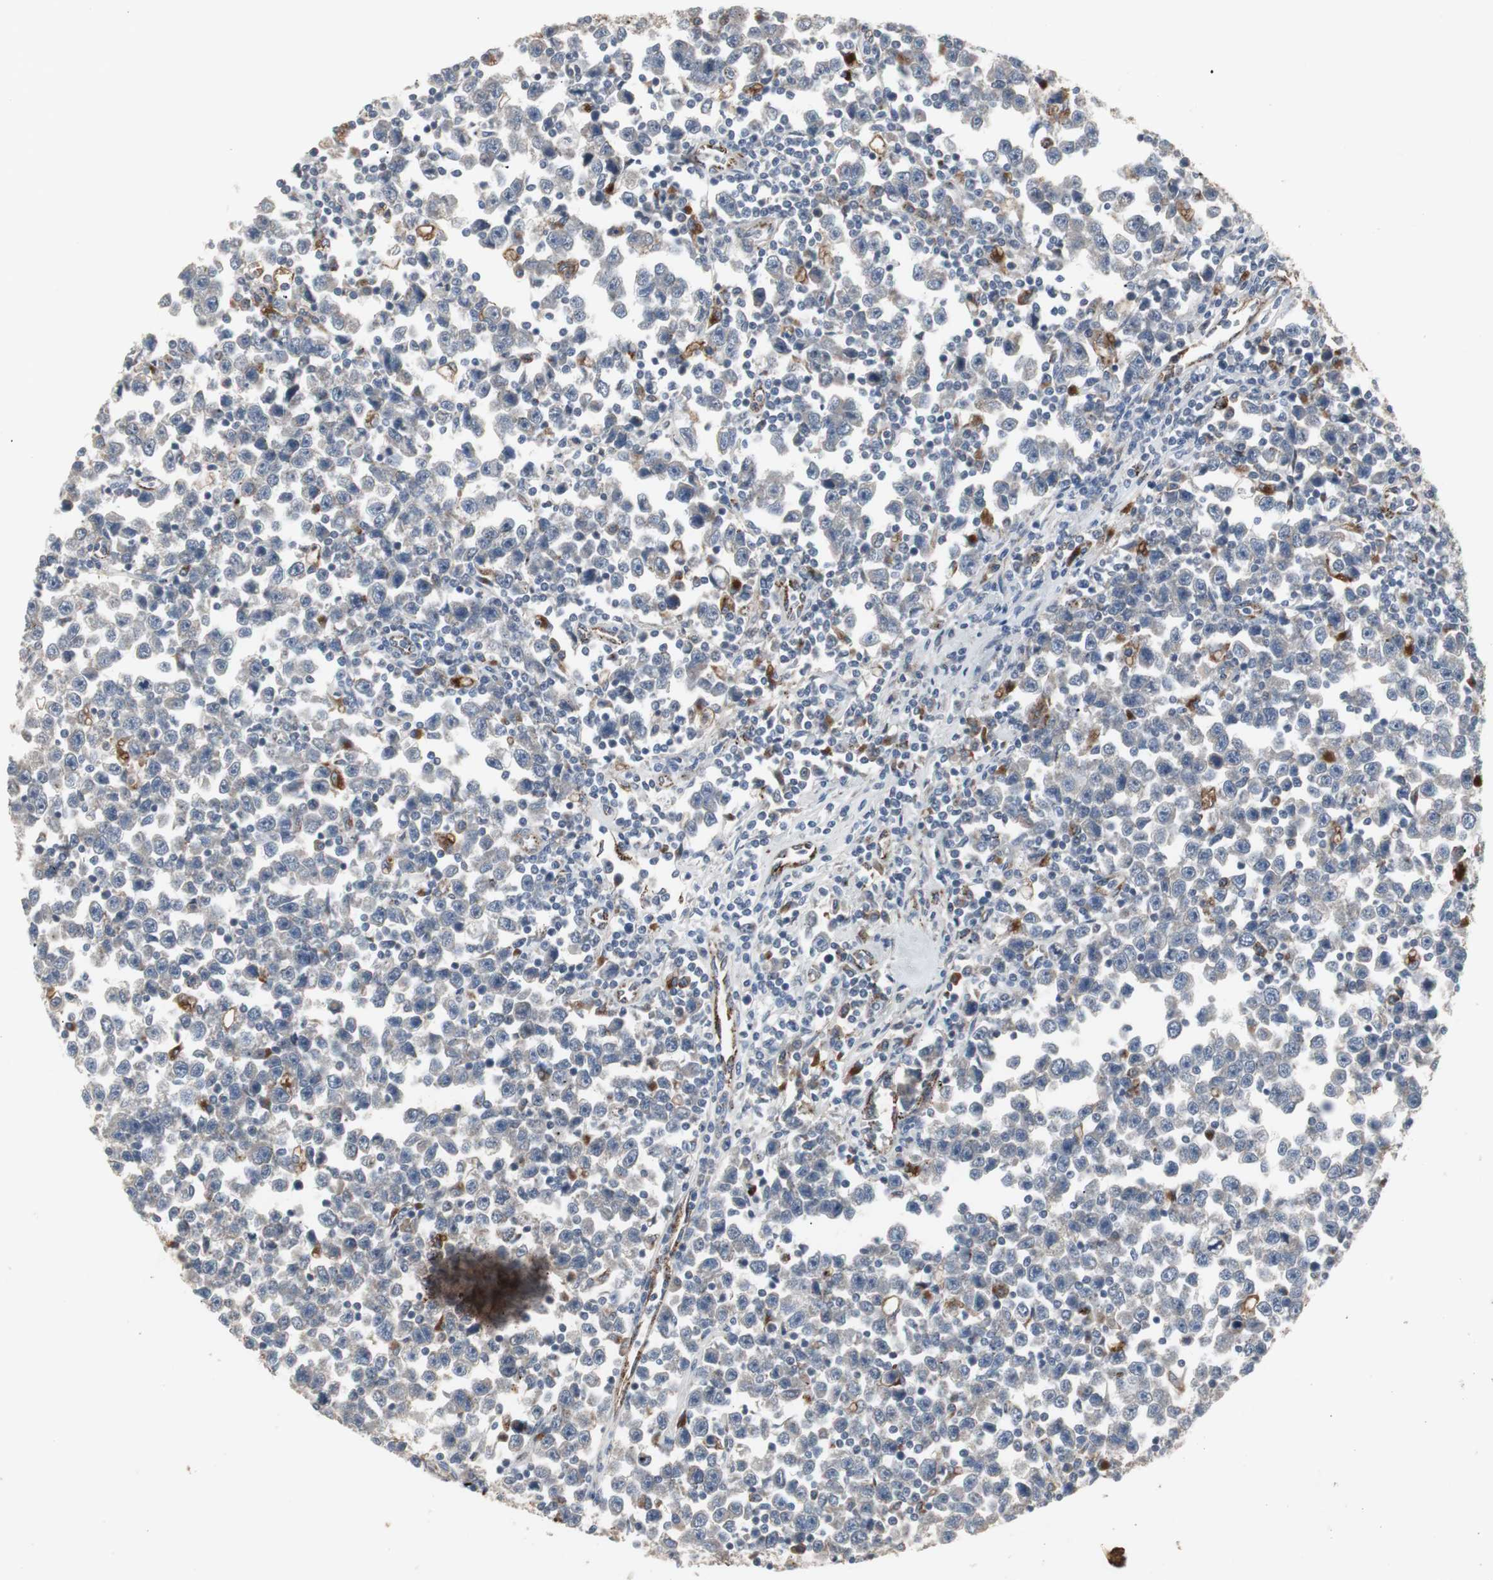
{"staining": {"intensity": "negative", "quantity": "none", "location": "none"}, "tissue": "testis cancer", "cell_type": "Tumor cells", "image_type": "cancer", "snomed": [{"axis": "morphology", "description": "Seminoma, NOS"}, {"axis": "topography", "description": "Testis"}], "caption": "An IHC histopathology image of testis cancer is shown. There is no staining in tumor cells of testis cancer. Nuclei are stained in blue.", "gene": "GBA1", "patient": {"sex": "male", "age": 43}}